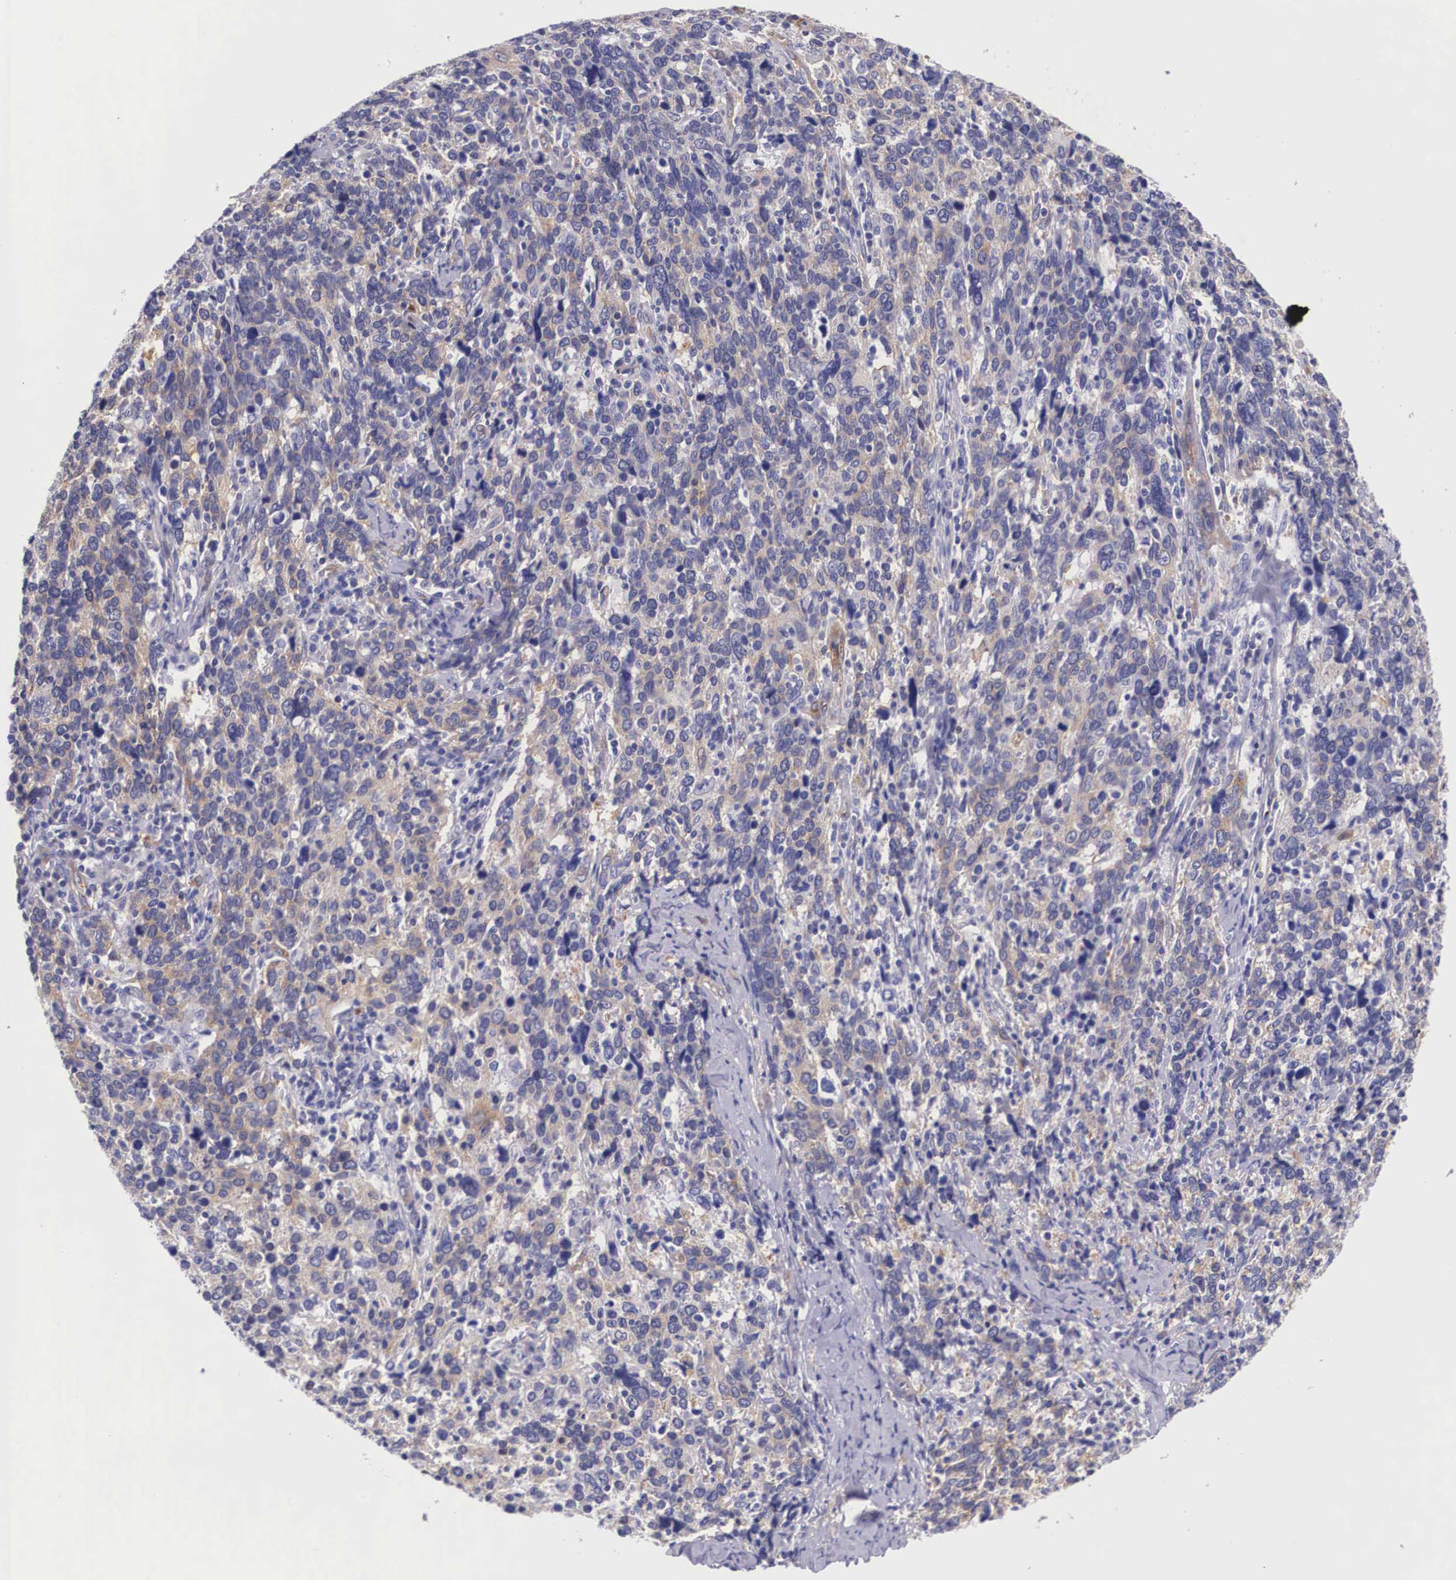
{"staining": {"intensity": "weak", "quantity": ">75%", "location": "cytoplasmic/membranous"}, "tissue": "cervical cancer", "cell_type": "Tumor cells", "image_type": "cancer", "snomed": [{"axis": "morphology", "description": "Squamous cell carcinoma, NOS"}, {"axis": "topography", "description": "Cervix"}], "caption": "Brown immunohistochemical staining in cervical cancer displays weak cytoplasmic/membranous expression in about >75% of tumor cells.", "gene": "BCAR1", "patient": {"sex": "female", "age": 41}}